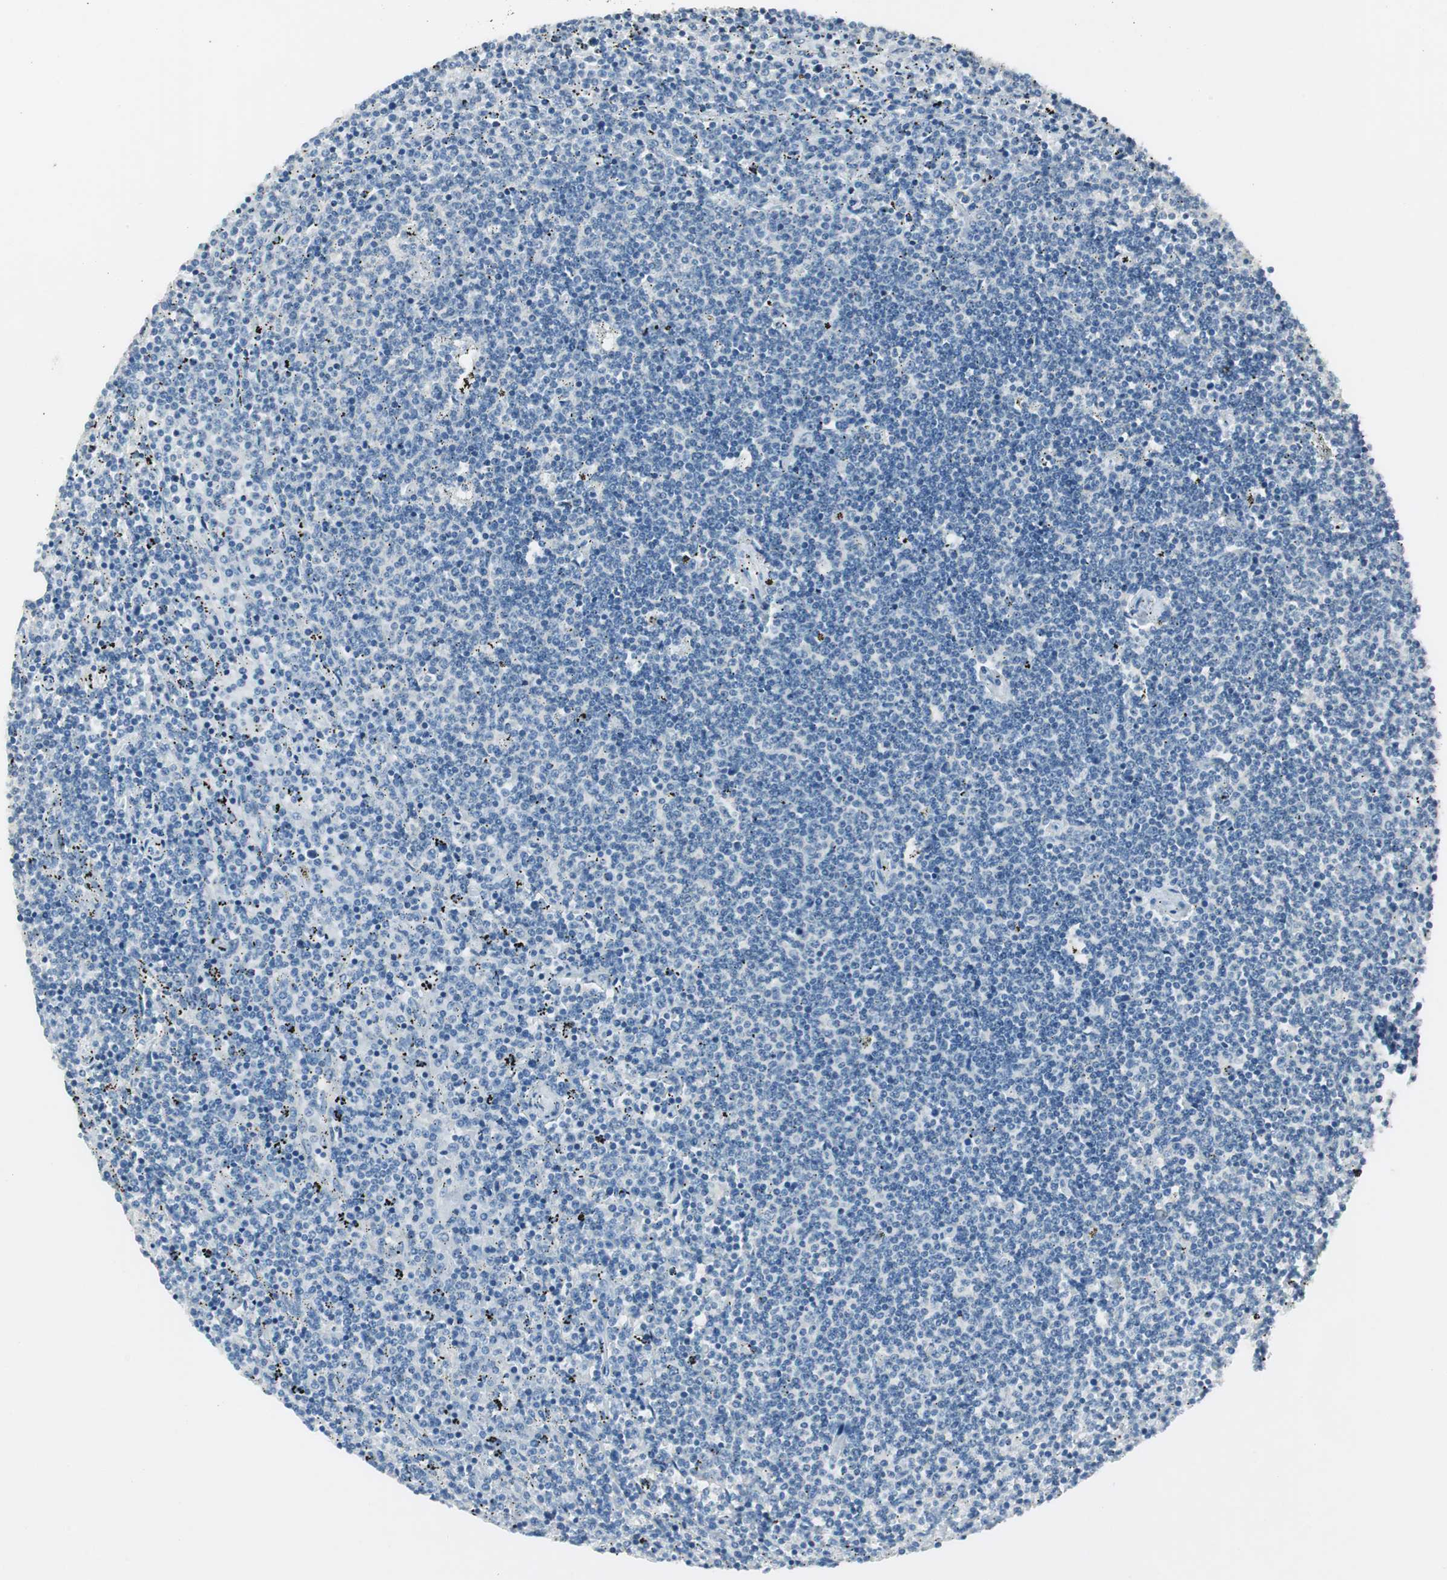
{"staining": {"intensity": "negative", "quantity": "none", "location": "none"}, "tissue": "lymphoma", "cell_type": "Tumor cells", "image_type": "cancer", "snomed": [{"axis": "morphology", "description": "Malignant lymphoma, non-Hodgkin's type, Low grade"}, {"axis": "topography", "description": "Spleen"}], "caption": "Immunohistochemistry micrograph of neoplastic tissue: human lymphoma stained with DAB displays no significant protein positivity in tumor cells.", "gene": "LRP2", "patient": {"sex": "female", "age": 50}}